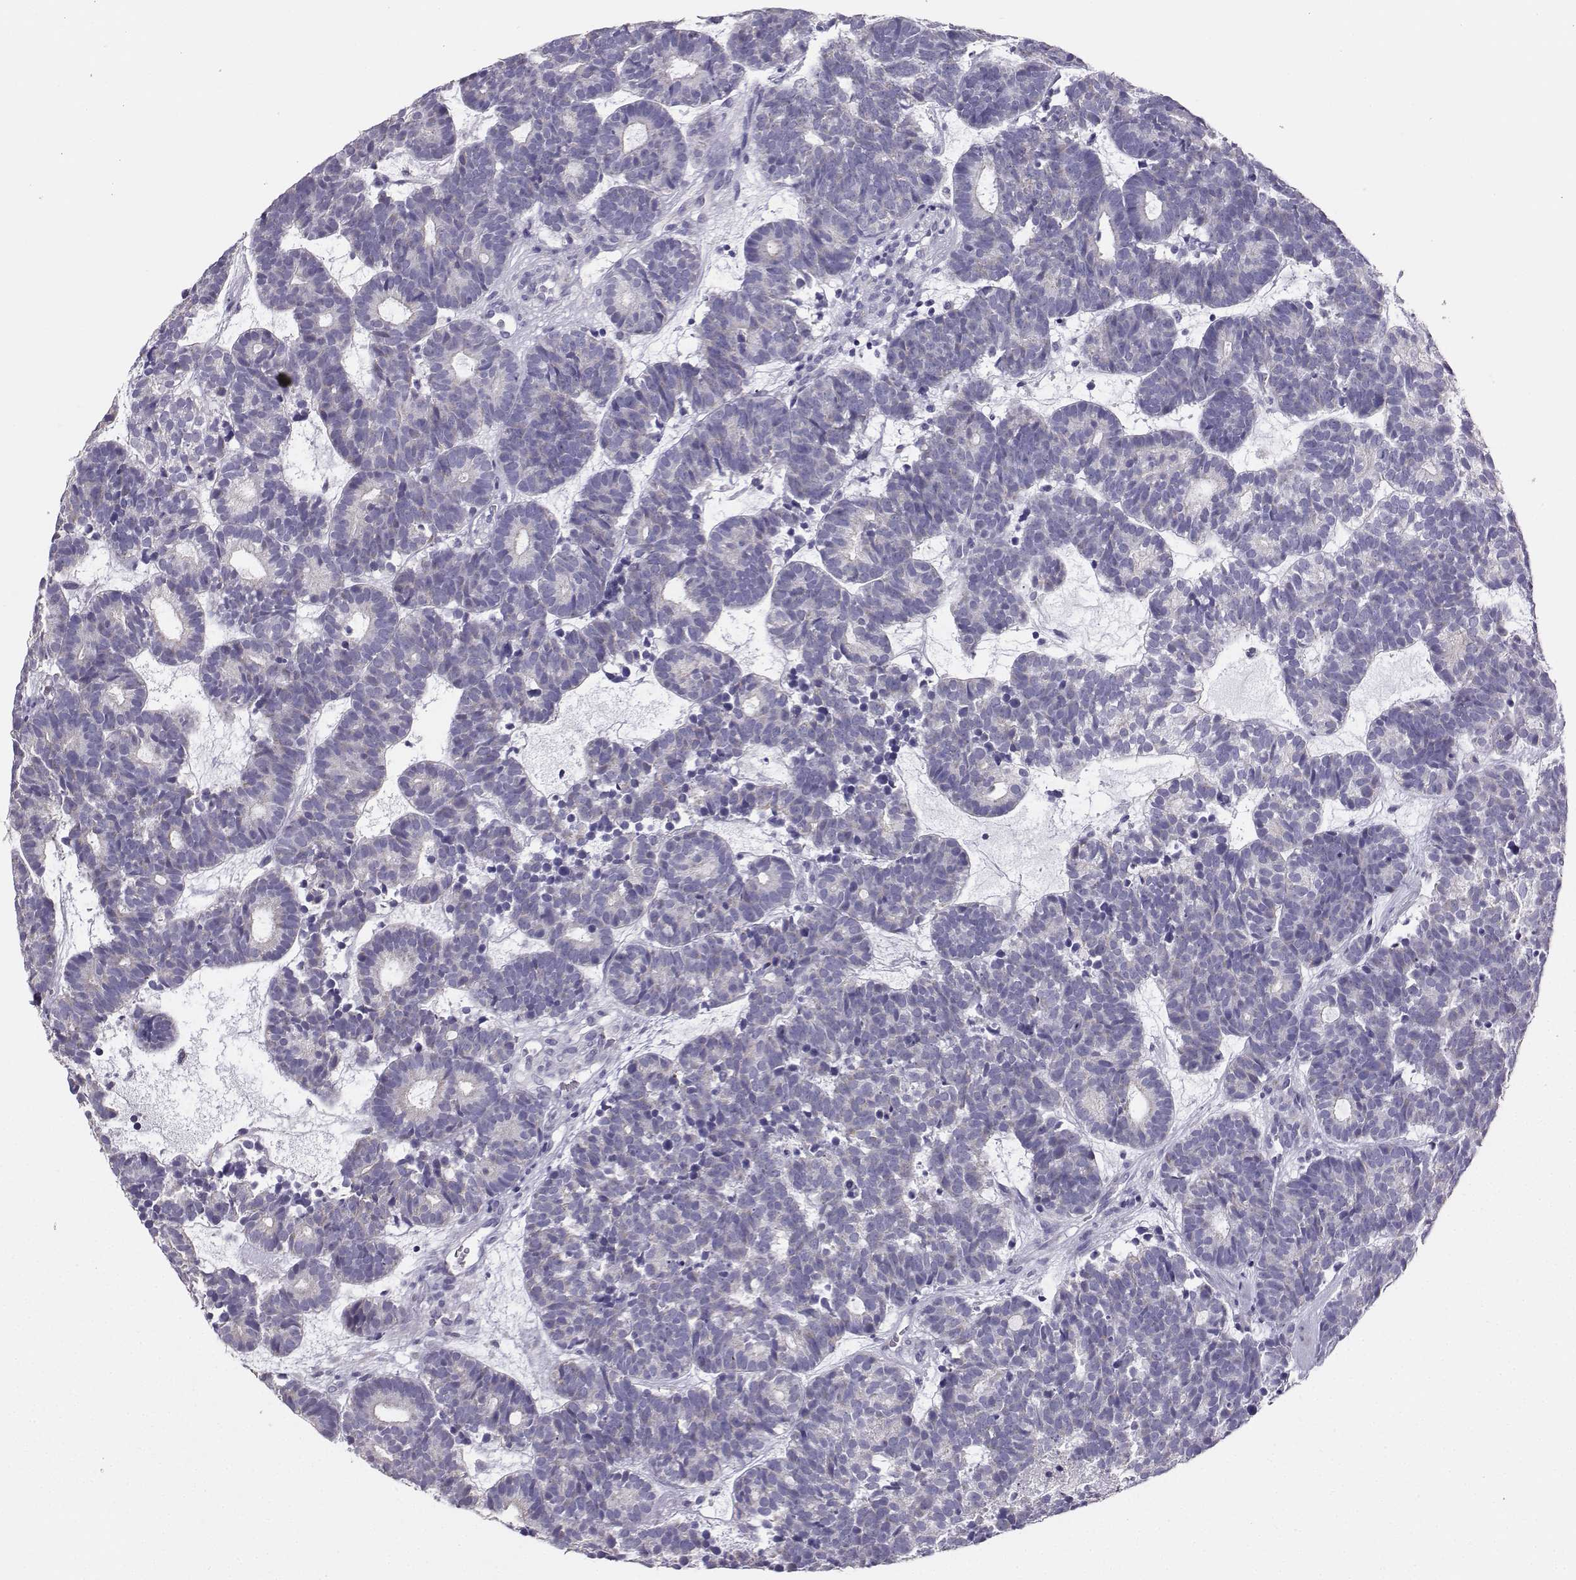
{"staining": {"intensity": "negative", "quantity": "none", "location": "none"}, "tissue": "head and neck cancer", "cell_type": "Tumor cells", "image_type": "cancer", "snomed": [{"axis": "morphology", "description": "Adenocarcinoma, NOS"}, {"axis": "topography", "description": "Head-Neck"}], "caption": "Head and neck cancer (adenocarcinoma) was stained to show a protein in brown. There is no significant positivity in tumor cells. The staining is performed using DAB brown chromogen with nuclei counter-stained in using hematoxylin.", "gene": "AVP", "patient": {"sex": "female", "age": 81}}